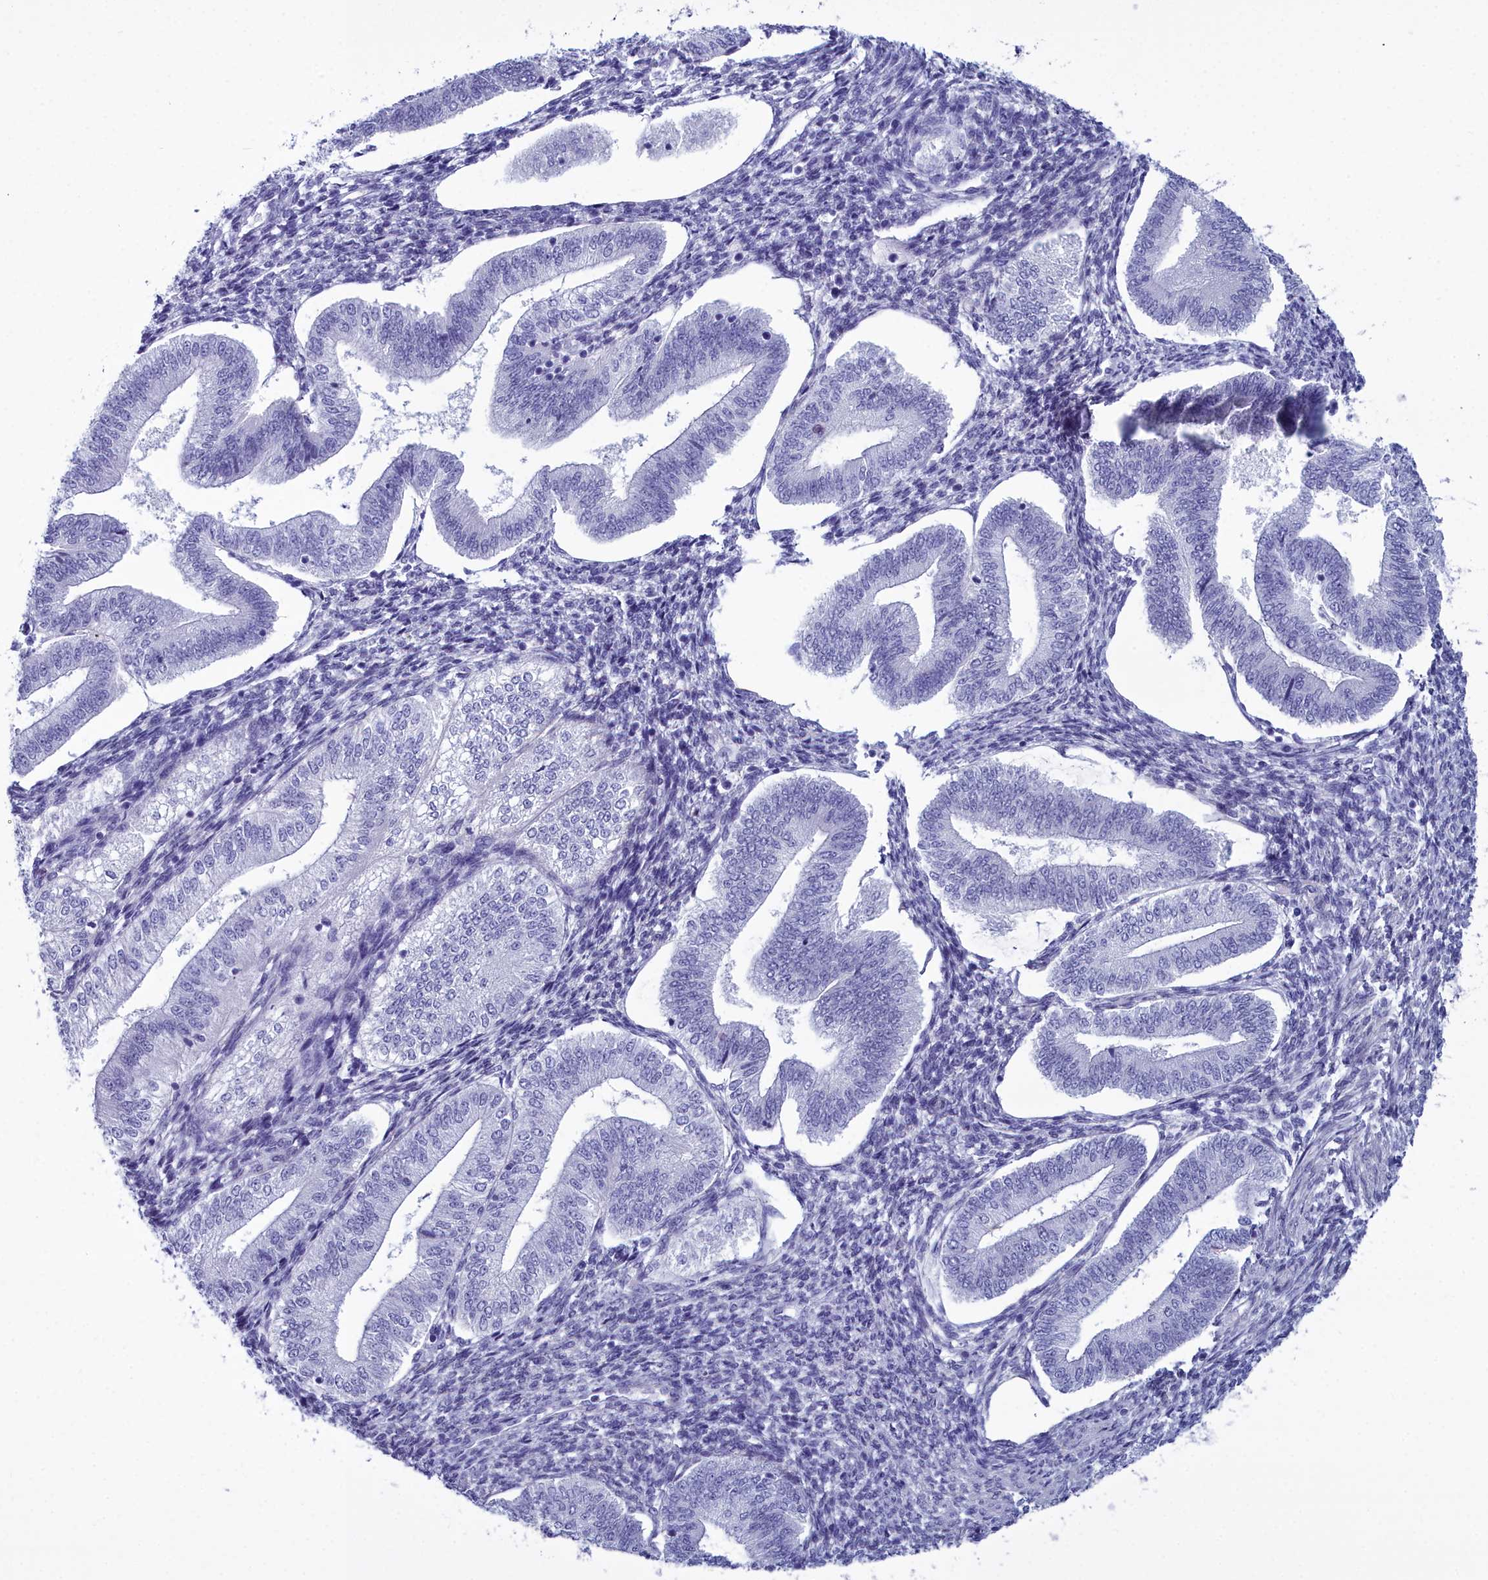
{"staining": {"intensity": "negative", "quantity": "none", "location": "none"}, "tissue": "endometrium", "cell_type": "Cells in endometrial stroma", "image_type": "normal", "snomed": [{"axis": "morphology", "description": "Normal tissue, NOS"}, {"axis": "topography", "description": "Endometrium"}], "caption": "This histopathology image is of normal endometrium stained with IHC to label a protein in brown with the nuclei are counter-stained blue. There is no expression in cells in endometrial stroma. The staining was performed using DAB (3,3'-diaminobenzidine) to visualize the protein expression in brown, while the nuclei were stained in blue with hematoxylin (Magnification: 20x).", "gene": "MAP6", "patient": {"sex": "female", "age": 34}}